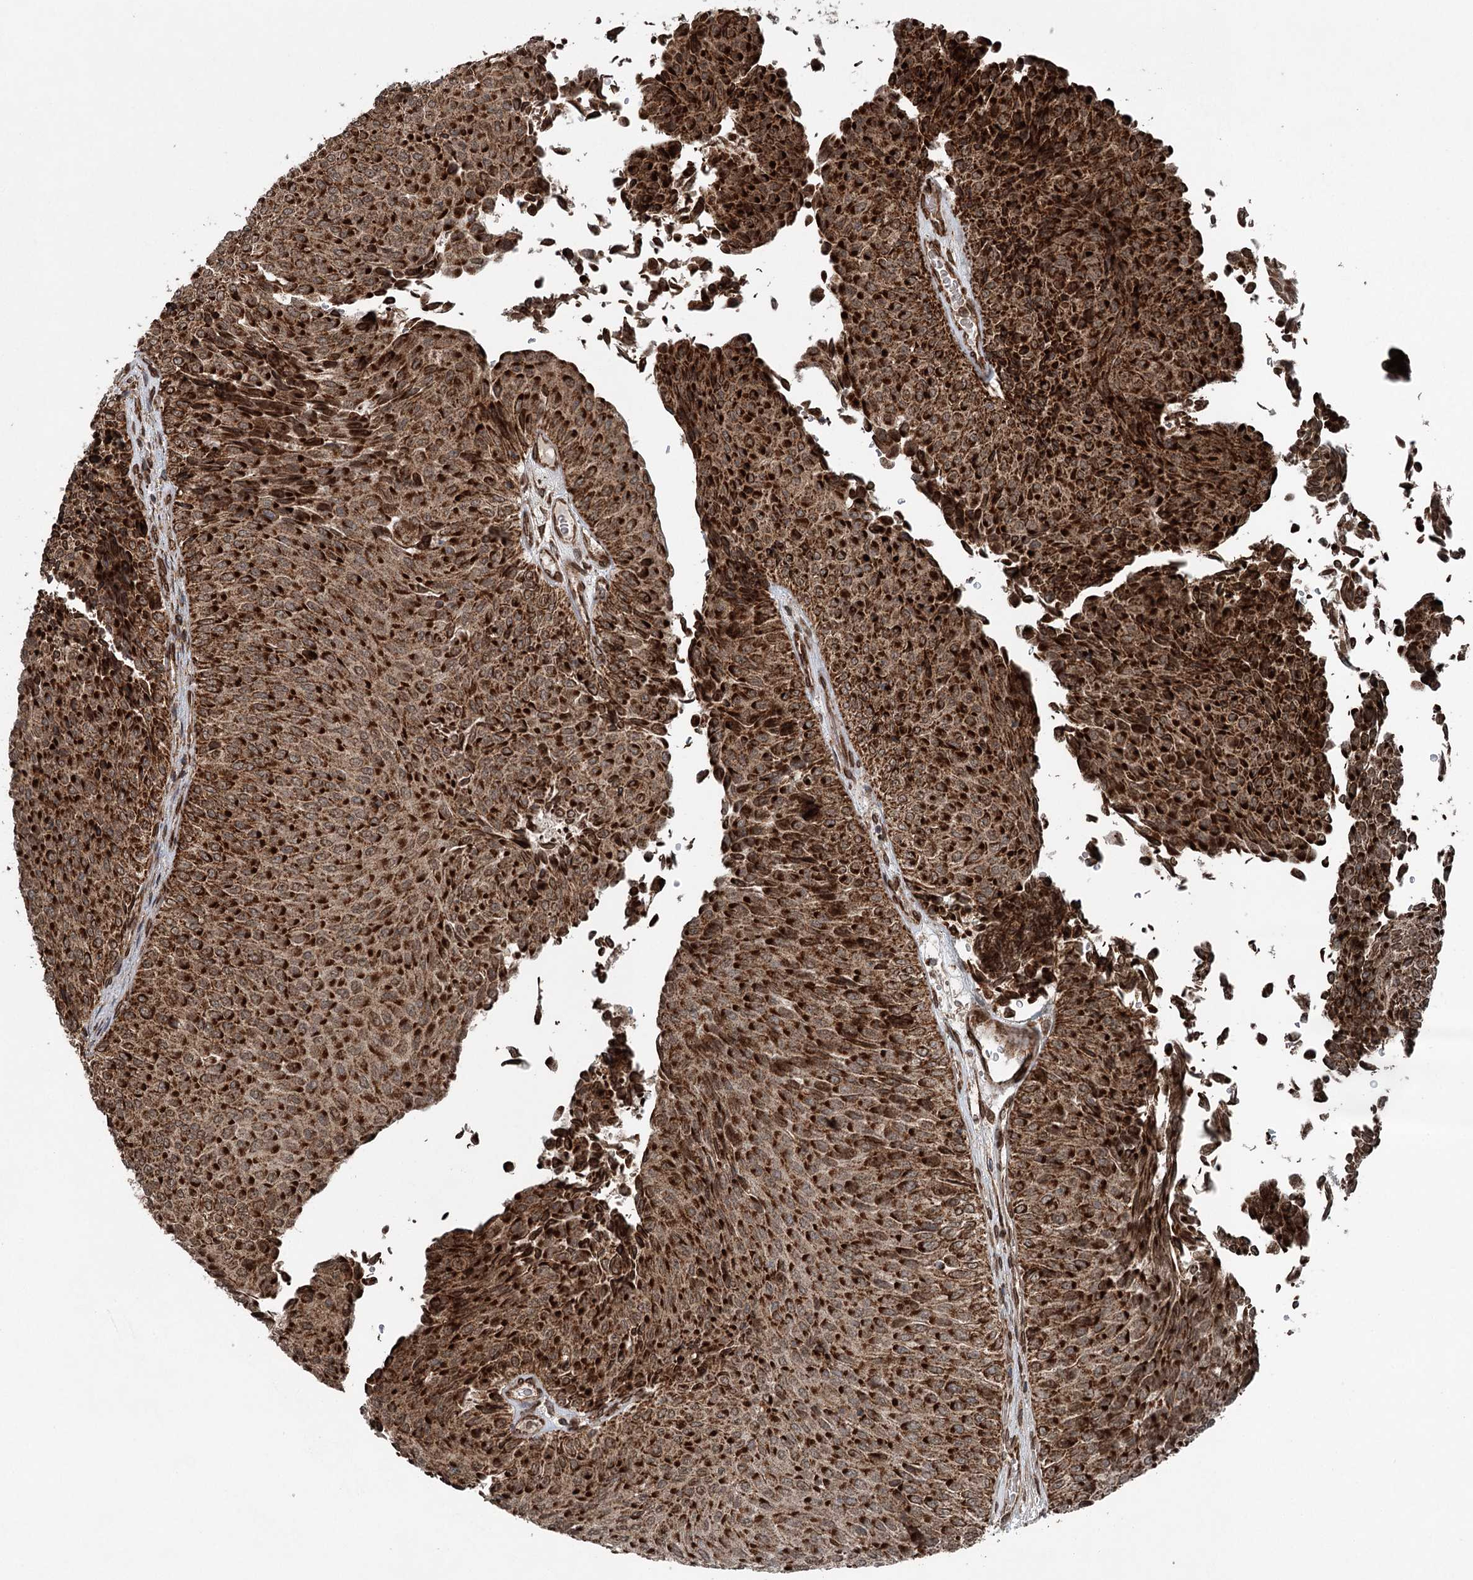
{"staining": {"intensity": "strong", "quantity": ">75%", "location": "cytoplasmic/membranous"}, "tissue": "urothelial cancer", "cell_type": "Tumor cells", "image_type": "cancer", "snomed": [{"axis": "morphology", "description": "Urothelial carcinoma, Low grade"}, {"axis": "topography", "description": "Urinary bladder"}], "caption": "Protein positivity by immunohistochemistry (IHC) demonstrates strong cytoplasmic/membranous expression in approximately >75% of tumor cells in low-grade urothelial carcinoma.", "gene": "BCKDHA", "patient": {"sex": "male", "age": 78}}